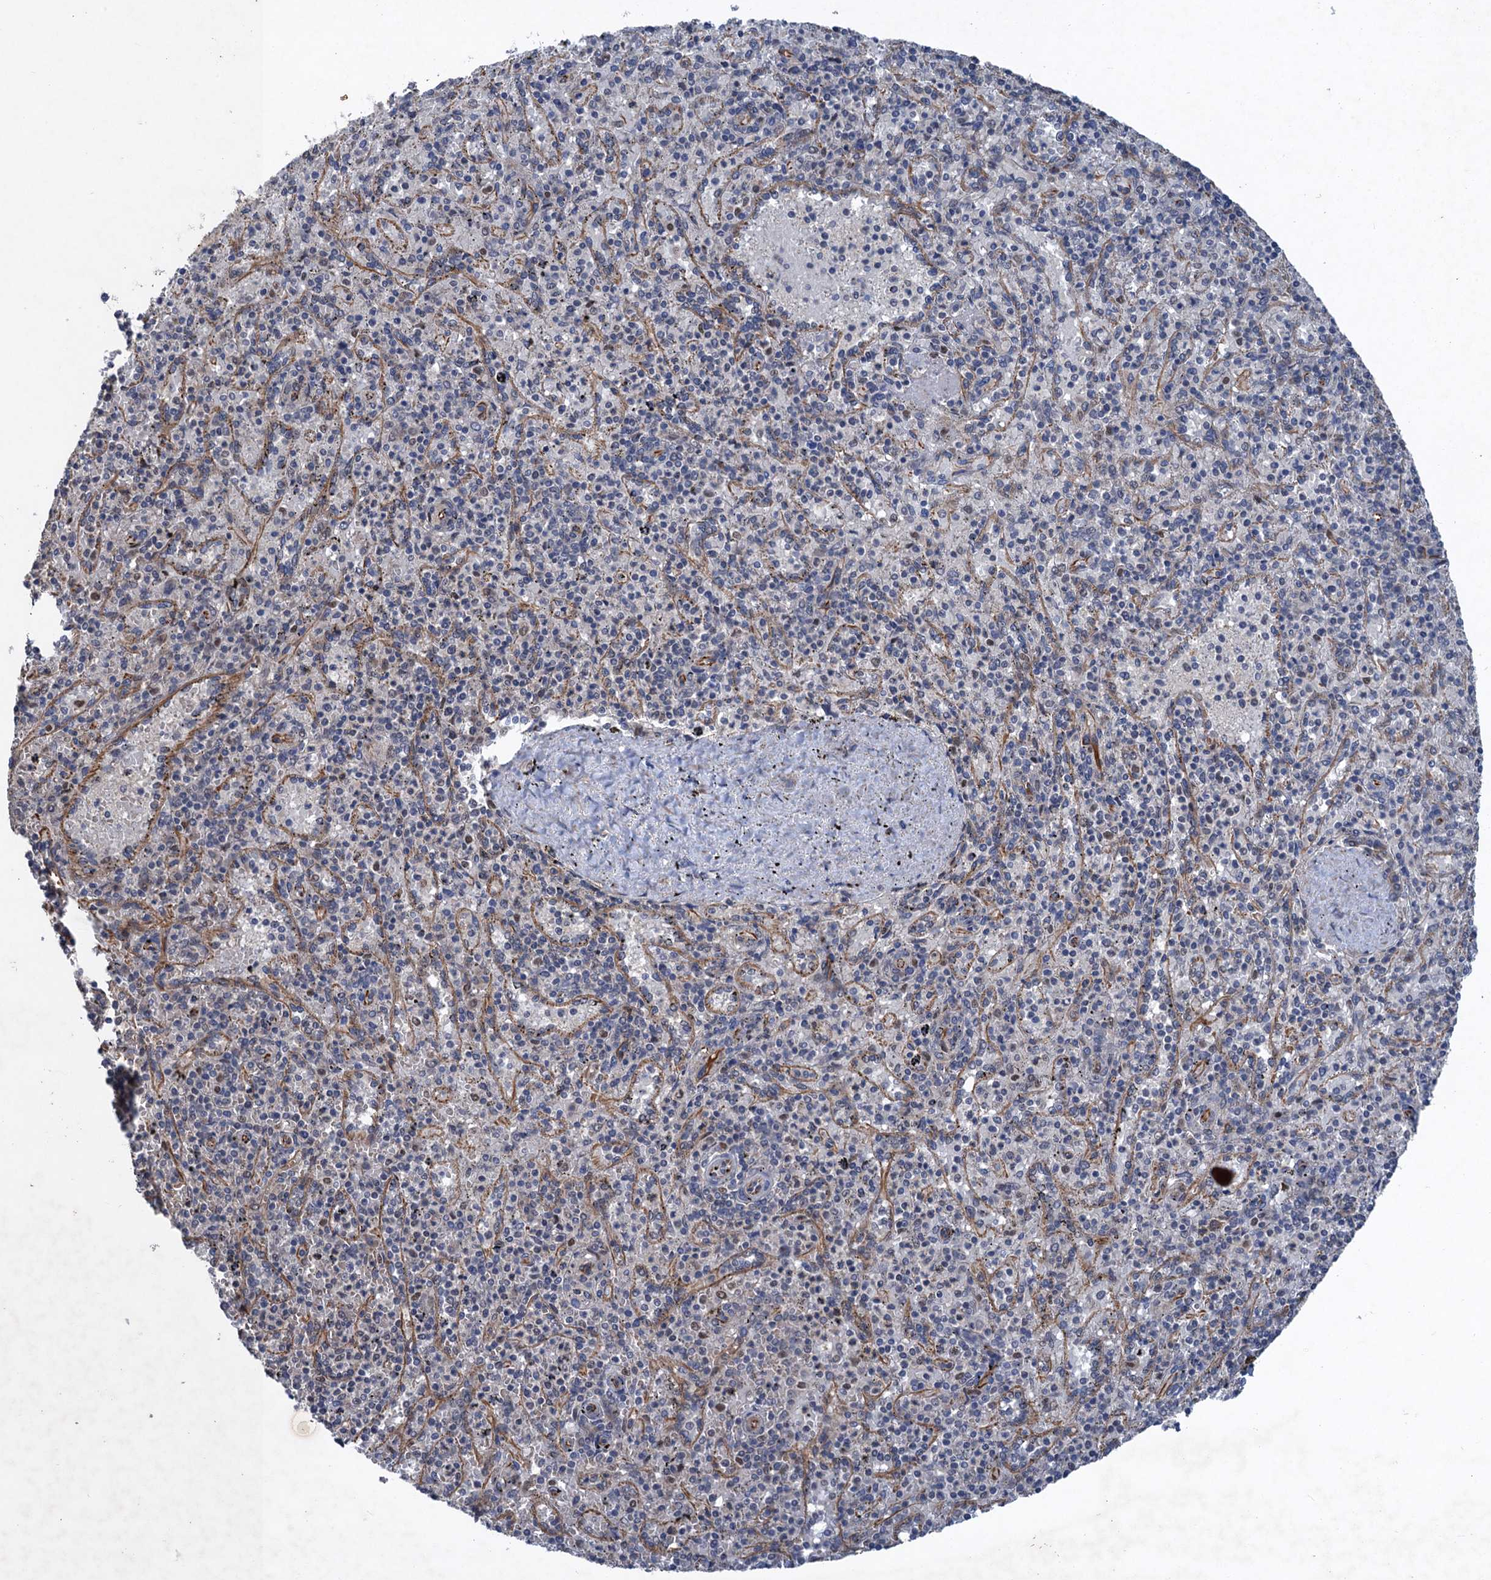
{"staining": {"intensity": "negative", "quantity": "none", "location": "none"}, "tissue": "spleen", "cell_type": "Cells in red pulp", "image_type": "normal", "snomed": [{"axis": "morphology", "description": "Normal tissue, NOS"}, {"axis": "topography", "description": "Spleen"}], "caption": "The image reveals no staining of cells in red pulp in normal spleen. (Brightfield microscopy of DAB immunohistochemistry (IHC) at high magnification).", "gene": "TTC31", "patient": {"sex": "male", "age": 82}}